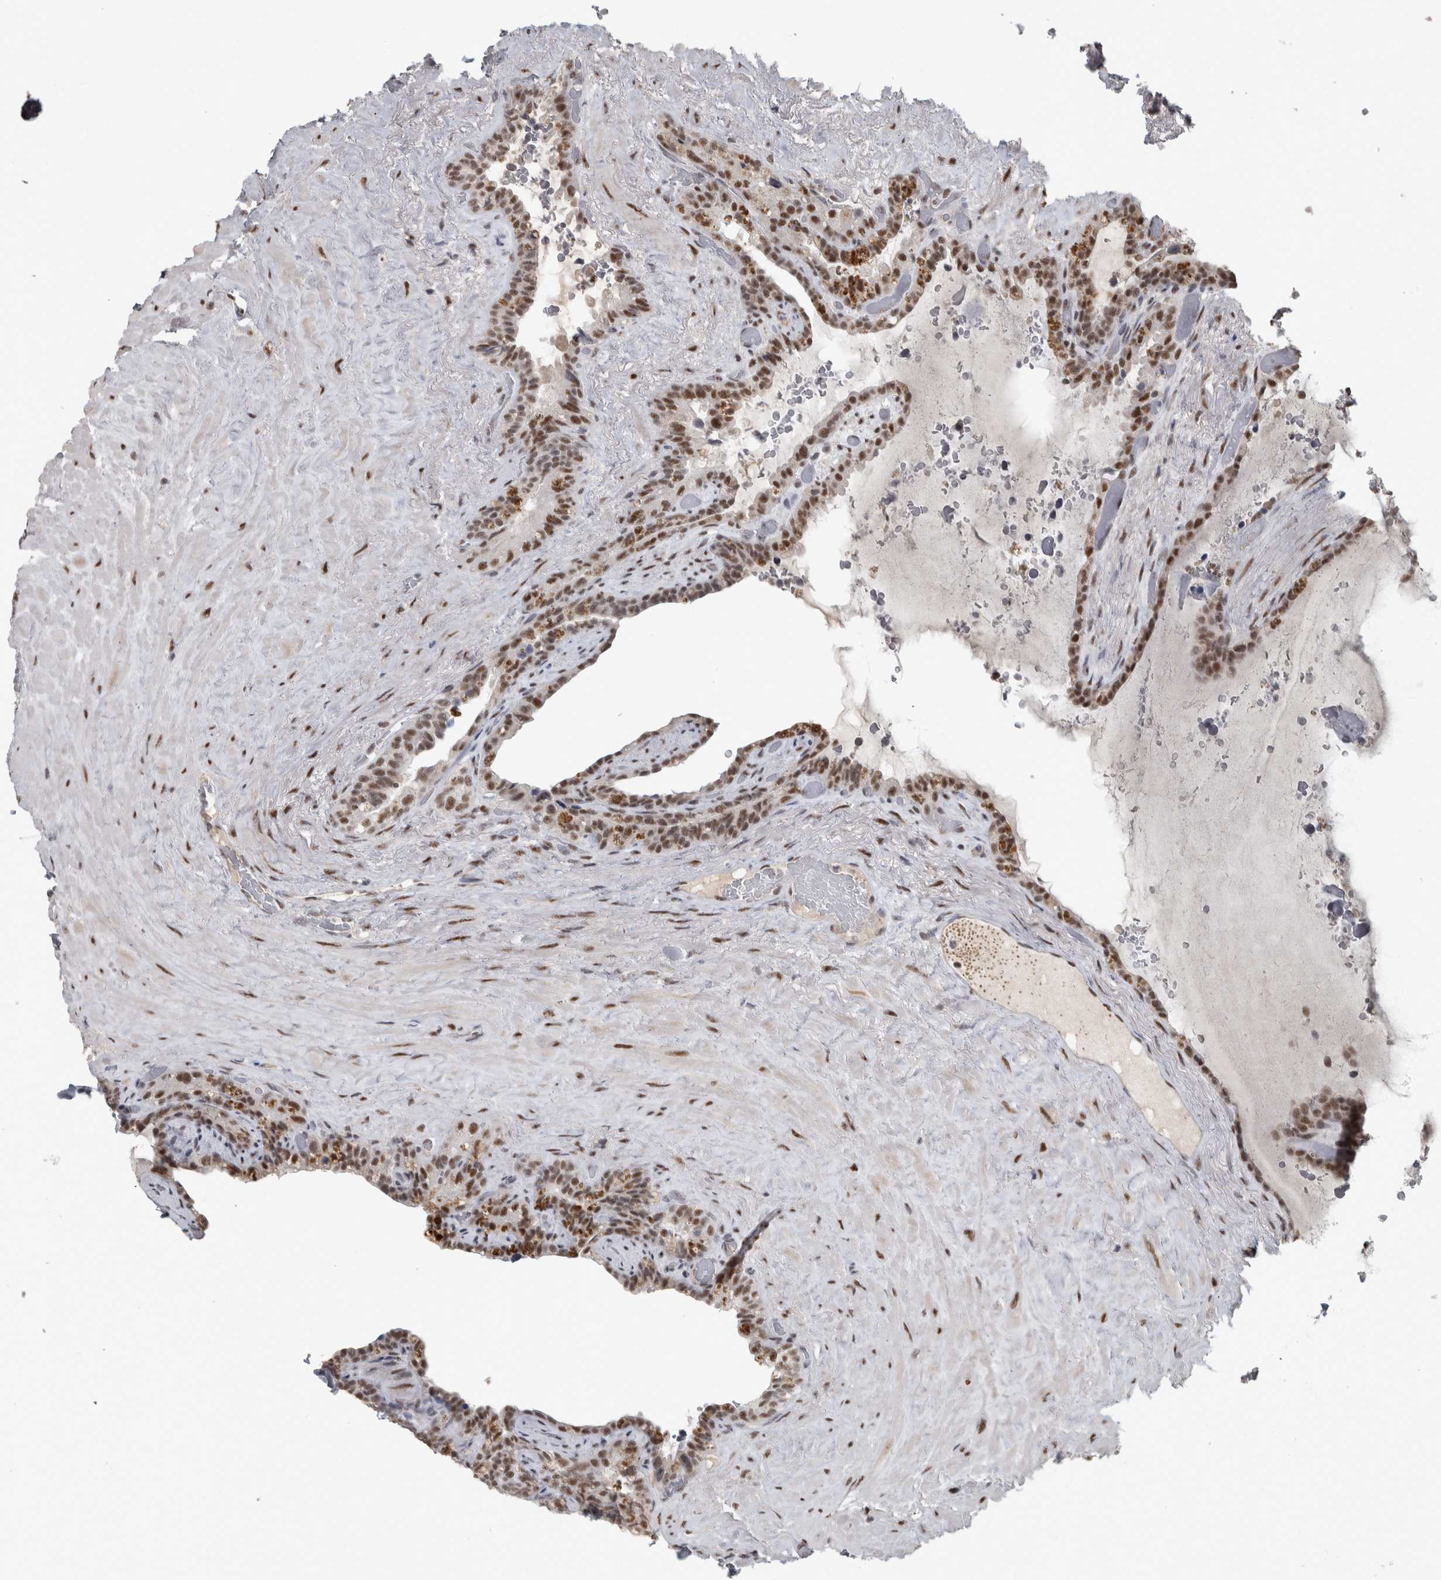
{"staining": {"intensity": "moderate", "quantity": ">75%", "location": "nuclear"}, "tissue": "seminal vesicle", "cell_type": "Glandular cells", "image_type": "normal", "snomed": [{"axis": "morphology", "description": "Normal tissue, NOS"}, {"axis": "topography", "description": "Seminal veicle"}], "caption": "Protein staining of unremarkable seminal vesicle reveals moderate nuclear staining in about >75% of glandular cells.", "gene": "DDX42", "patient": {"sex": "male", "age": 80}}